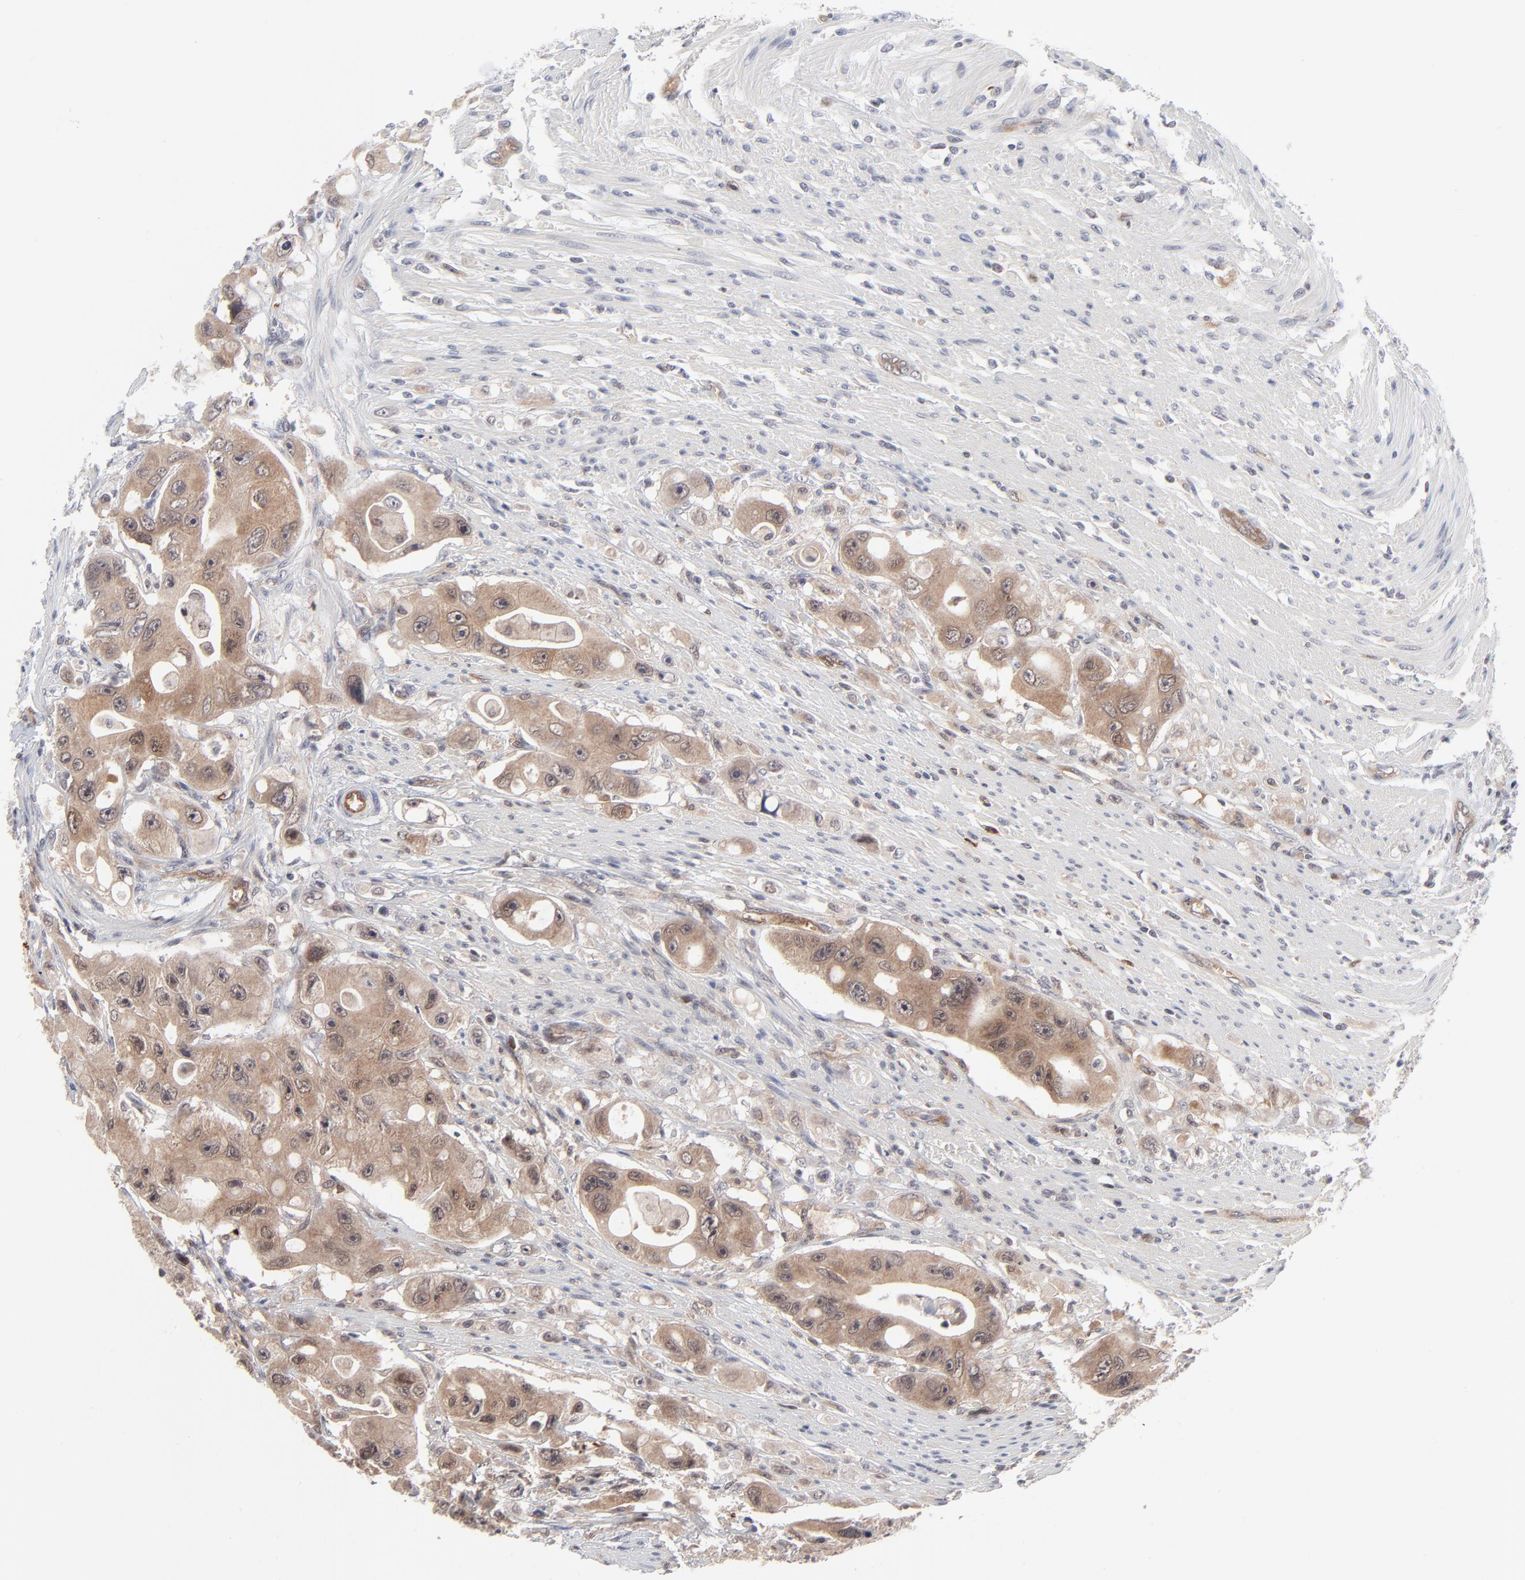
{"staining": {"intensity": "moderate", "quantity": ">75%", "location": "cytoplasmic/membranous"}, "tissue": "colorectal cancer", "cell_type": "Tumor cells", "image_type": "cancer", "snomed": [{"axis": "morphology", "description": "Adenocarcinoma, NOS"}, {"axis": "topography", "description": "Colon"}], "caption": "Tumor cells display moderate cytoplasmic/membranous positivity in approximately >75% of cells in colorectal cancer. The staining is performed using DAB brown chromogen to label protein expression. The nuclei are counter-stained blue using hematoxylin.", "gene": "CASP10", "patient": {"sex": "female", "age": 46}}